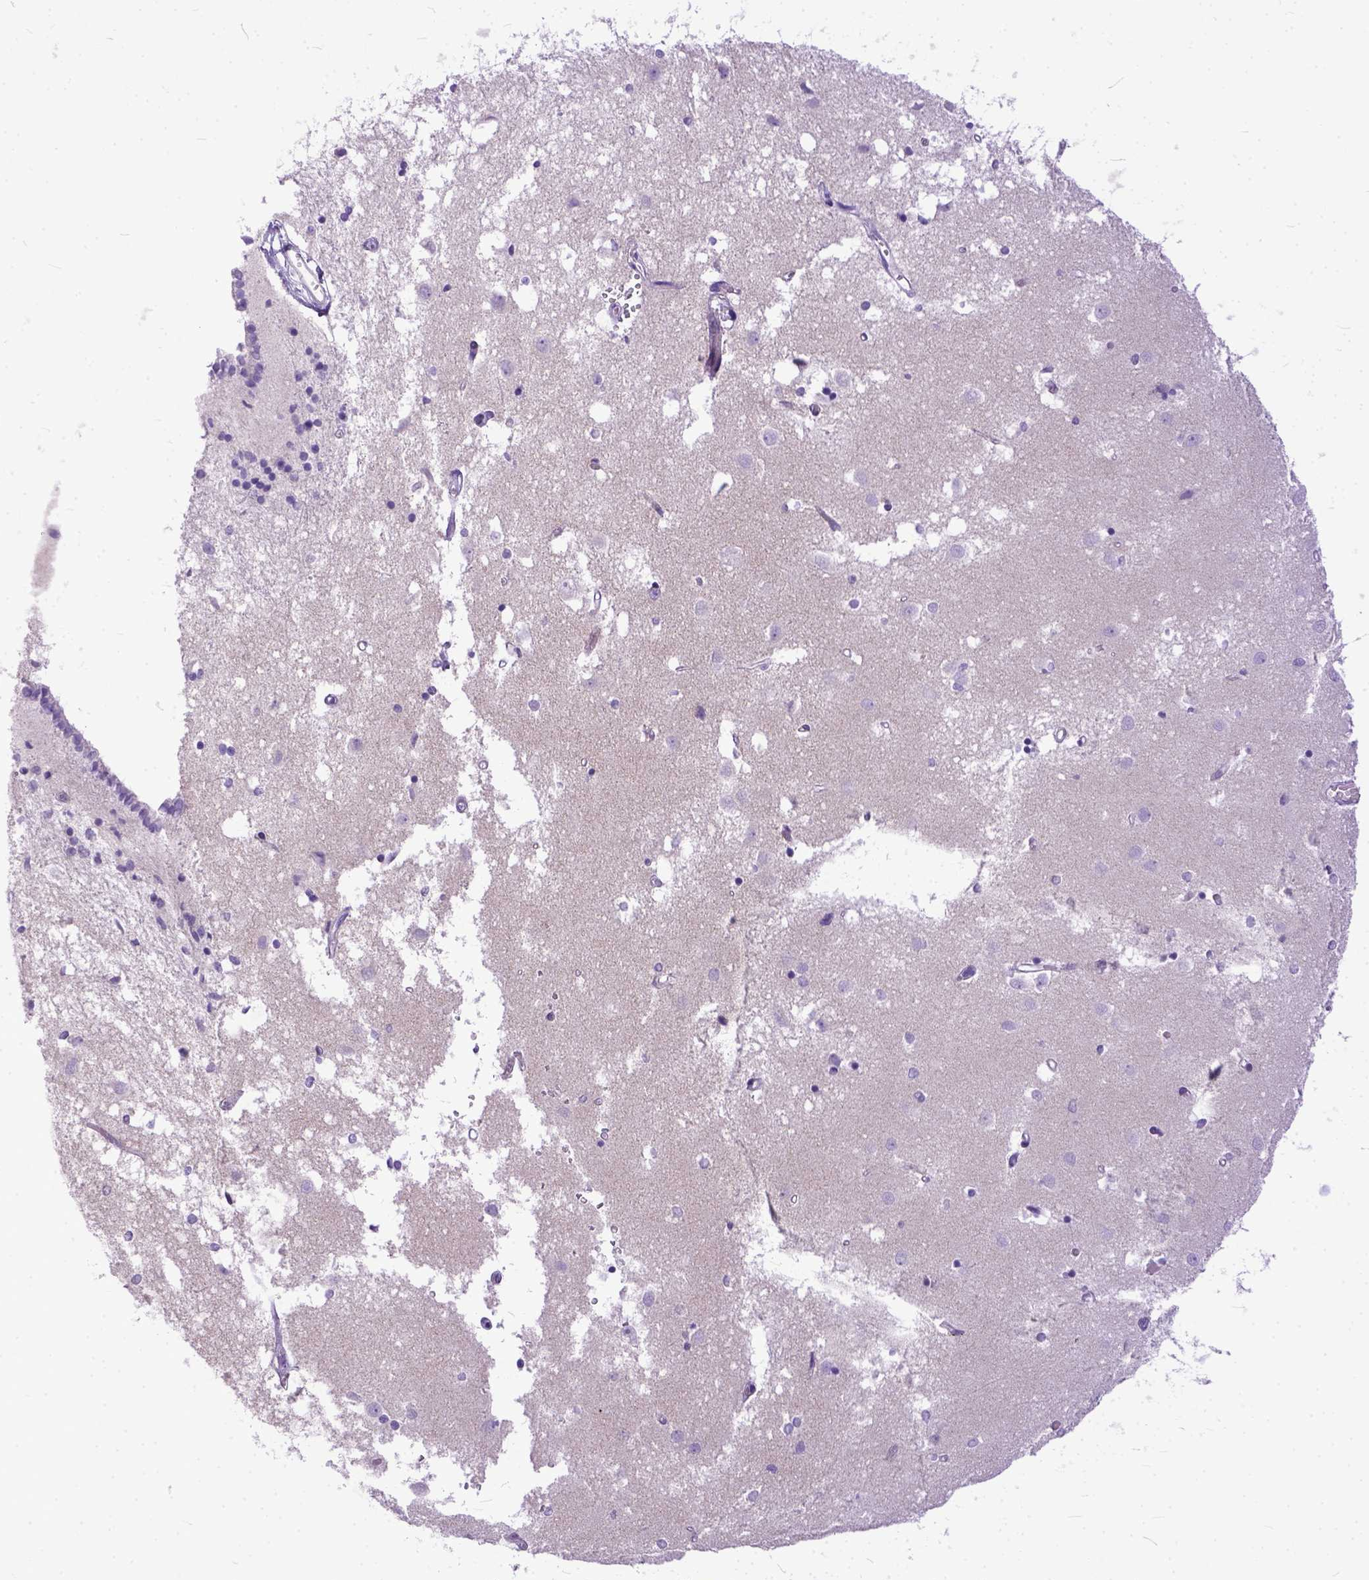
{"staining": {"intensity": "negative", "quantity": "none", "location": "none"}, "tissue": "caudate", "cell_type": "Glial cells", "image_type": "normal", "snomed": [{"axis": "morphology", "description": "Normal tissue, NOS"}, {"axis": "topography", "description": "Lateral ventricle wall"}], "caption": "An IHC micrograph of unremarkable caudate is shown. There is no staining in glial cells of caudate. Nuclei are stained in blue.", "gene": "PLK5", "patient": {"sex": "male", "age": 54}}